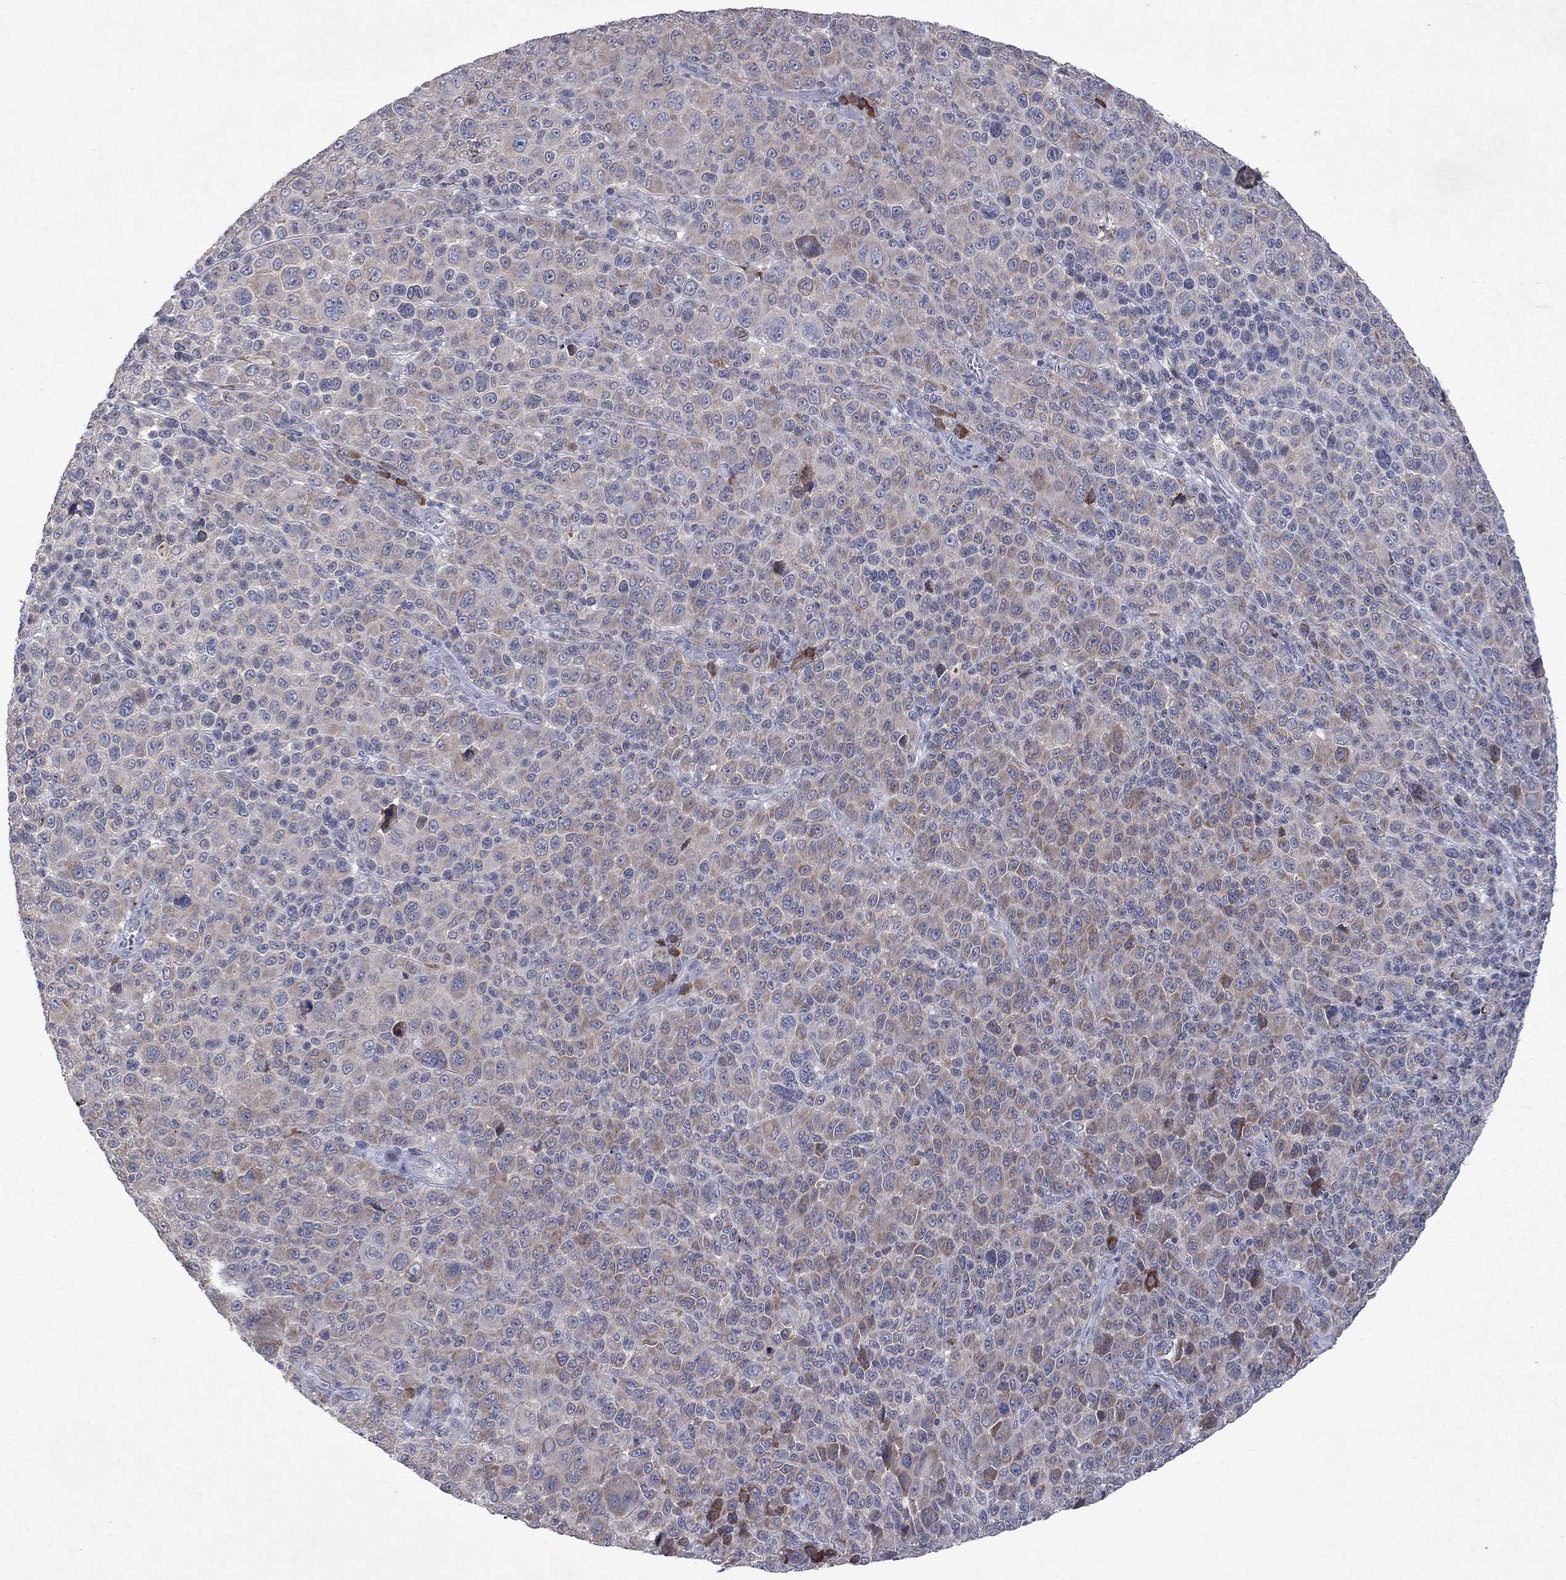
{"staining": {"intensity": "weak", "quantity": "25%-75%", "location": "cytoplasmic/membranous"}, "tissue": "melanoma", "cell_type": "Tumor cells", "image_type": "cancer", "snomed": [{"axis": "morphology", "description": "Malignant melanoma, NOS"}, {"axis": "topography", "description": "Skin"}], "caption": "Tumor cells display weak cytoplasmic/membranous positivity in about 25%-75% of cells in malignant melanoma.", "gene": "TMEM97", "patient": {"sex": "female", "age": 57}}